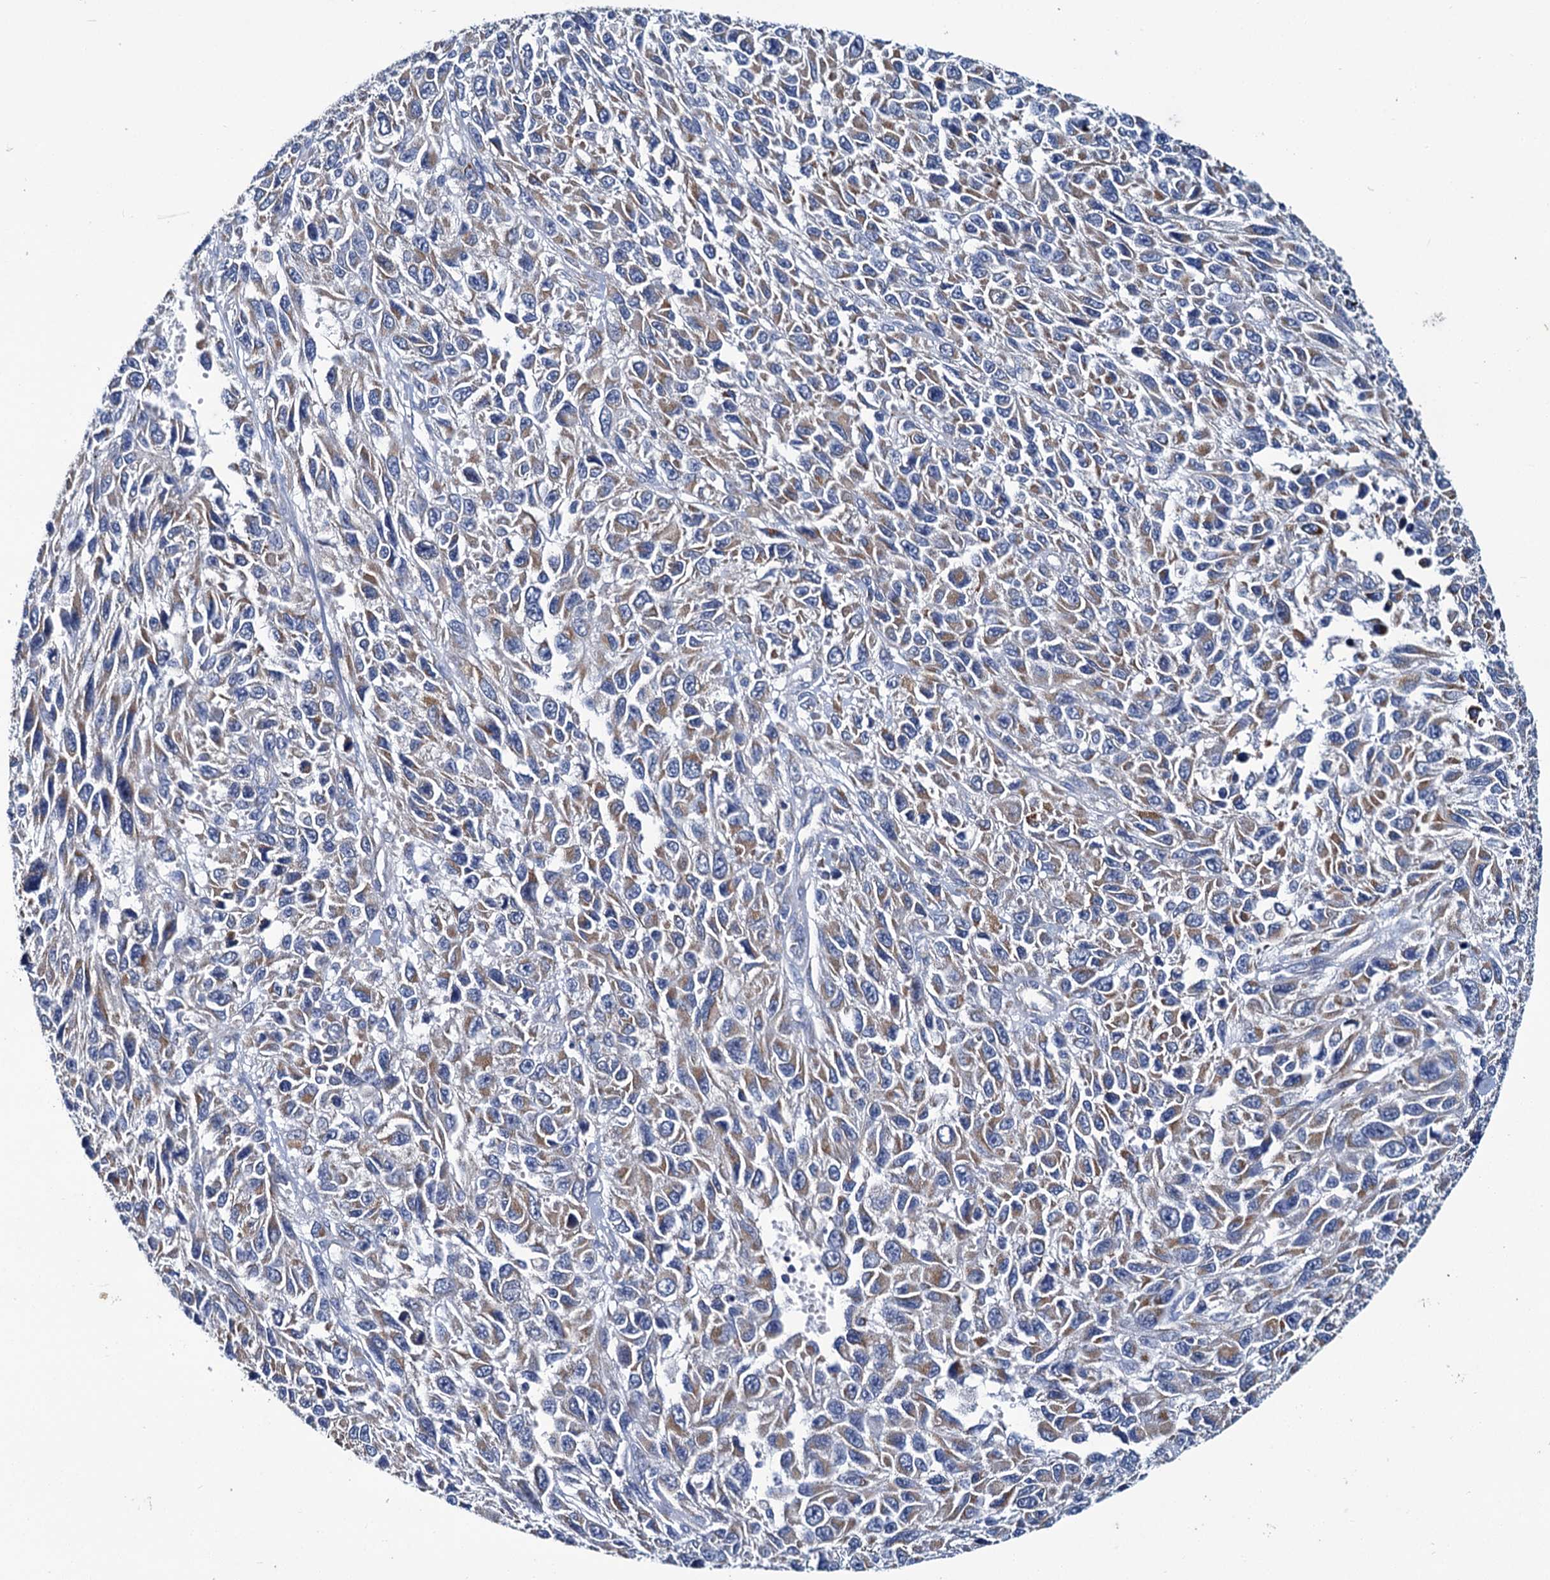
{"staining": {"intensity": "moderate", "quantity": "25%-75%", "location": "cytoplasmic/membranous"}, "tissue": "melanoma", "cell_type": "Tumor cells", "image_type": "cancer", "snomed": [{"axis": "morphology", "description": "Normal tissue, NOS"}, {"axis": "morphology", "description": "Malignant melanoma, NOS"}, {"axis": "topography", "description": "Skin"}], "caption": "This is an image of immunohistochemistry (IHC) staining of malignant melanoma, which shows moderate expression in the cytoplasmic/membranous of tumor cells.", "gene": "CEP295", "patient": {"sex": "female", "age": 96}}